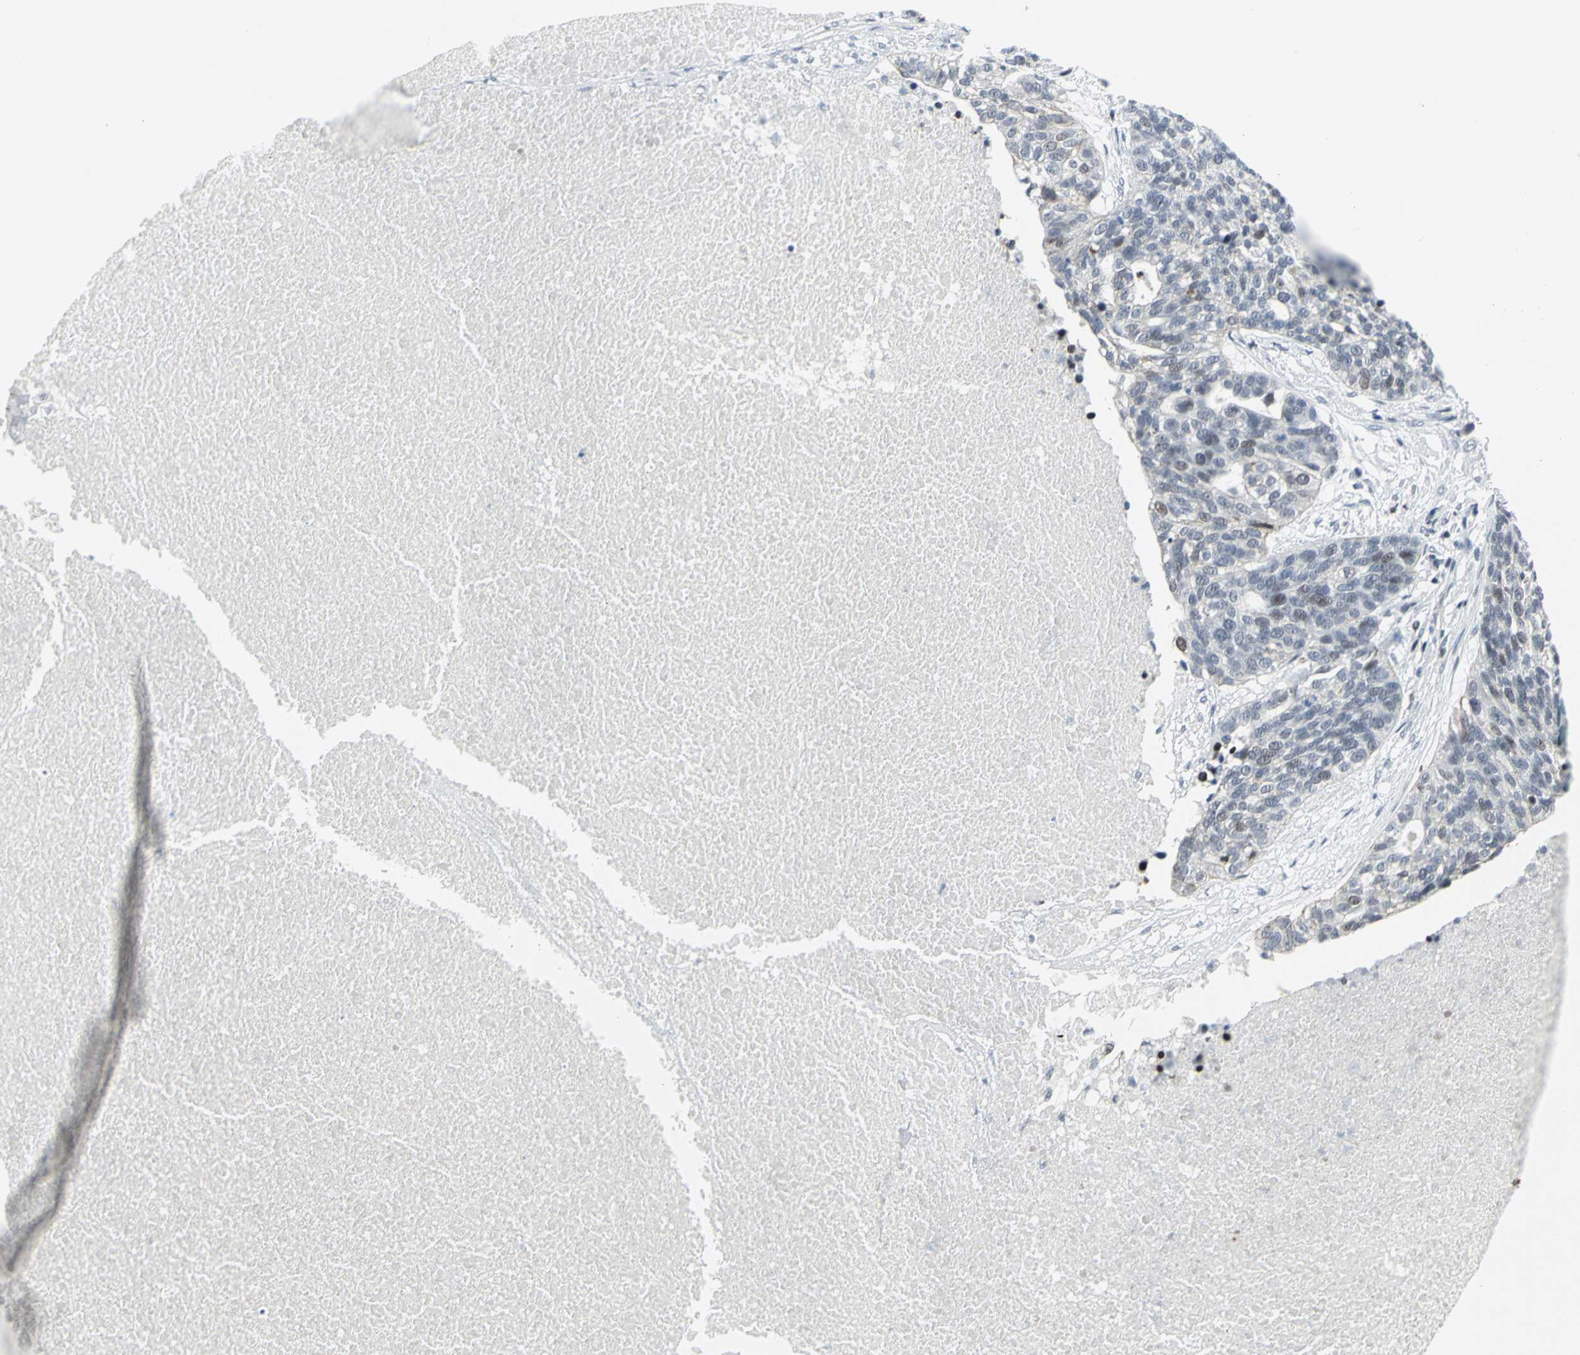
{"staining": {"intensity": "weak", "quantity": "<25%", "location": "nuclear"}, "tissue": "ovarian cancer", "cell_type": "Tumor cells", "image_type": "cancer", "snomed": [{"axis": "morphology", "description": "Cystadenocarcinoma, serous, NOS"}, {"axis": "topography", "description": "Ovary"}], "caption": "A high-resolution photomicrograph shows immunohistochemistry staining of ovarian cancer (serous cystadenocarcinoma), which shows no significant expression in tumor cells. The staining was performed using DAB (3,3'-diaminobenzidine) to visualize the protein expression in brown, while the nuclei were stained in blue with hematoxylin (Magnification: 20x).", "gene": "RPA1", "patient": {"sex": "female", "age": 59}}